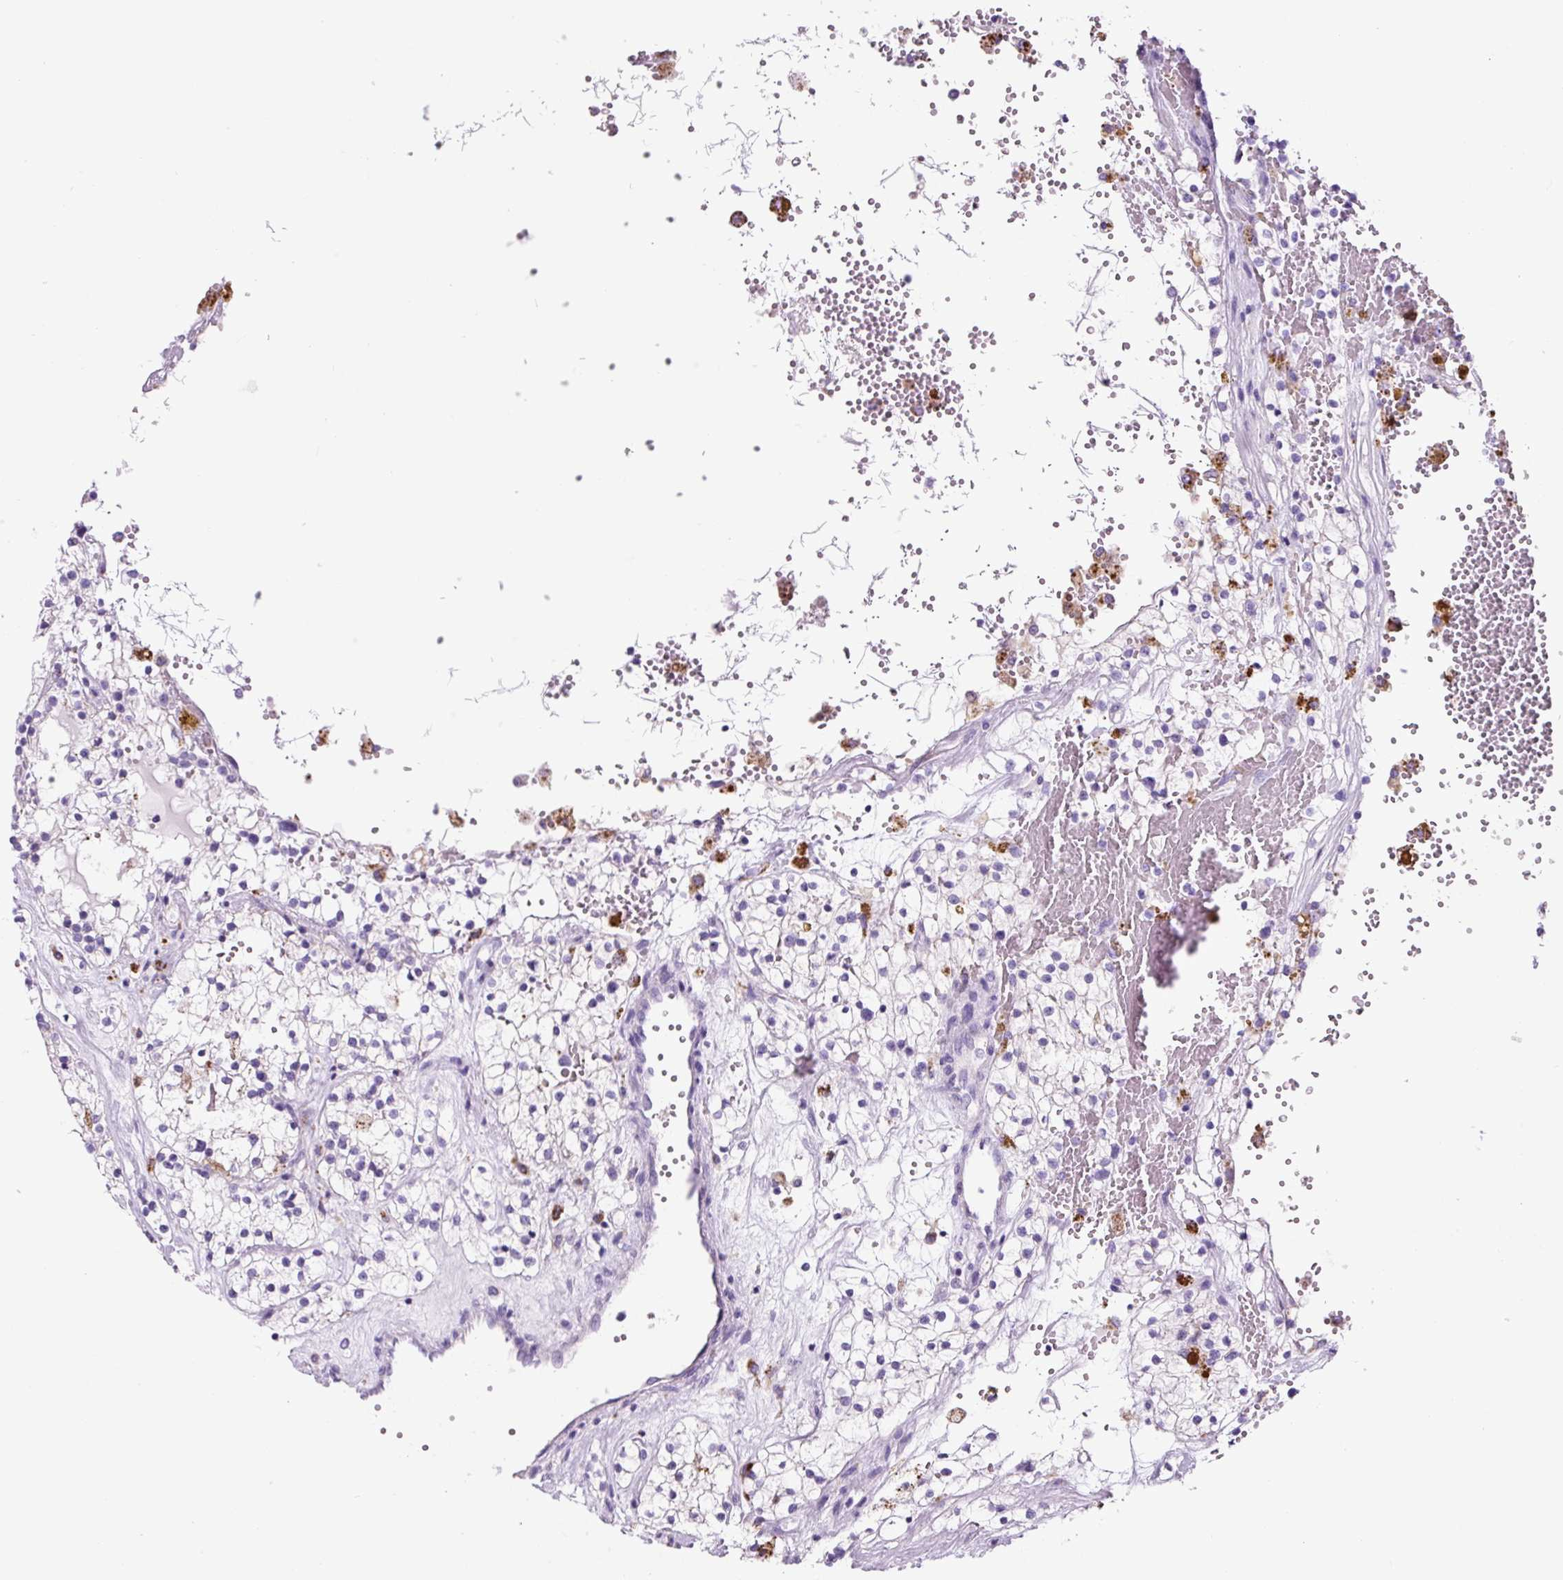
{"staining": {"intensity": "negative", "quantity": "none", "location": "none"}, "tissue": "renal cancer", "cell_type": "Tumor cells", "image_type": "cancer", "snomed": [{"axis": "morphology", "description": "Normal tissue, NOS"}, {"axis": "morphology", "description": "Adenocarcinoma, NOS"}, {"axis": "topography", "description": "Kidney"}], "caption": "Immunohistochemistry (IHC) image of neoplastic tissue: human renal cancer (adenocarcinoma) stained with DAB reveals no significant protein positivity in tumor cells.", "gene": "LCN10", "patient": {"sex": "male", "age": 68}}